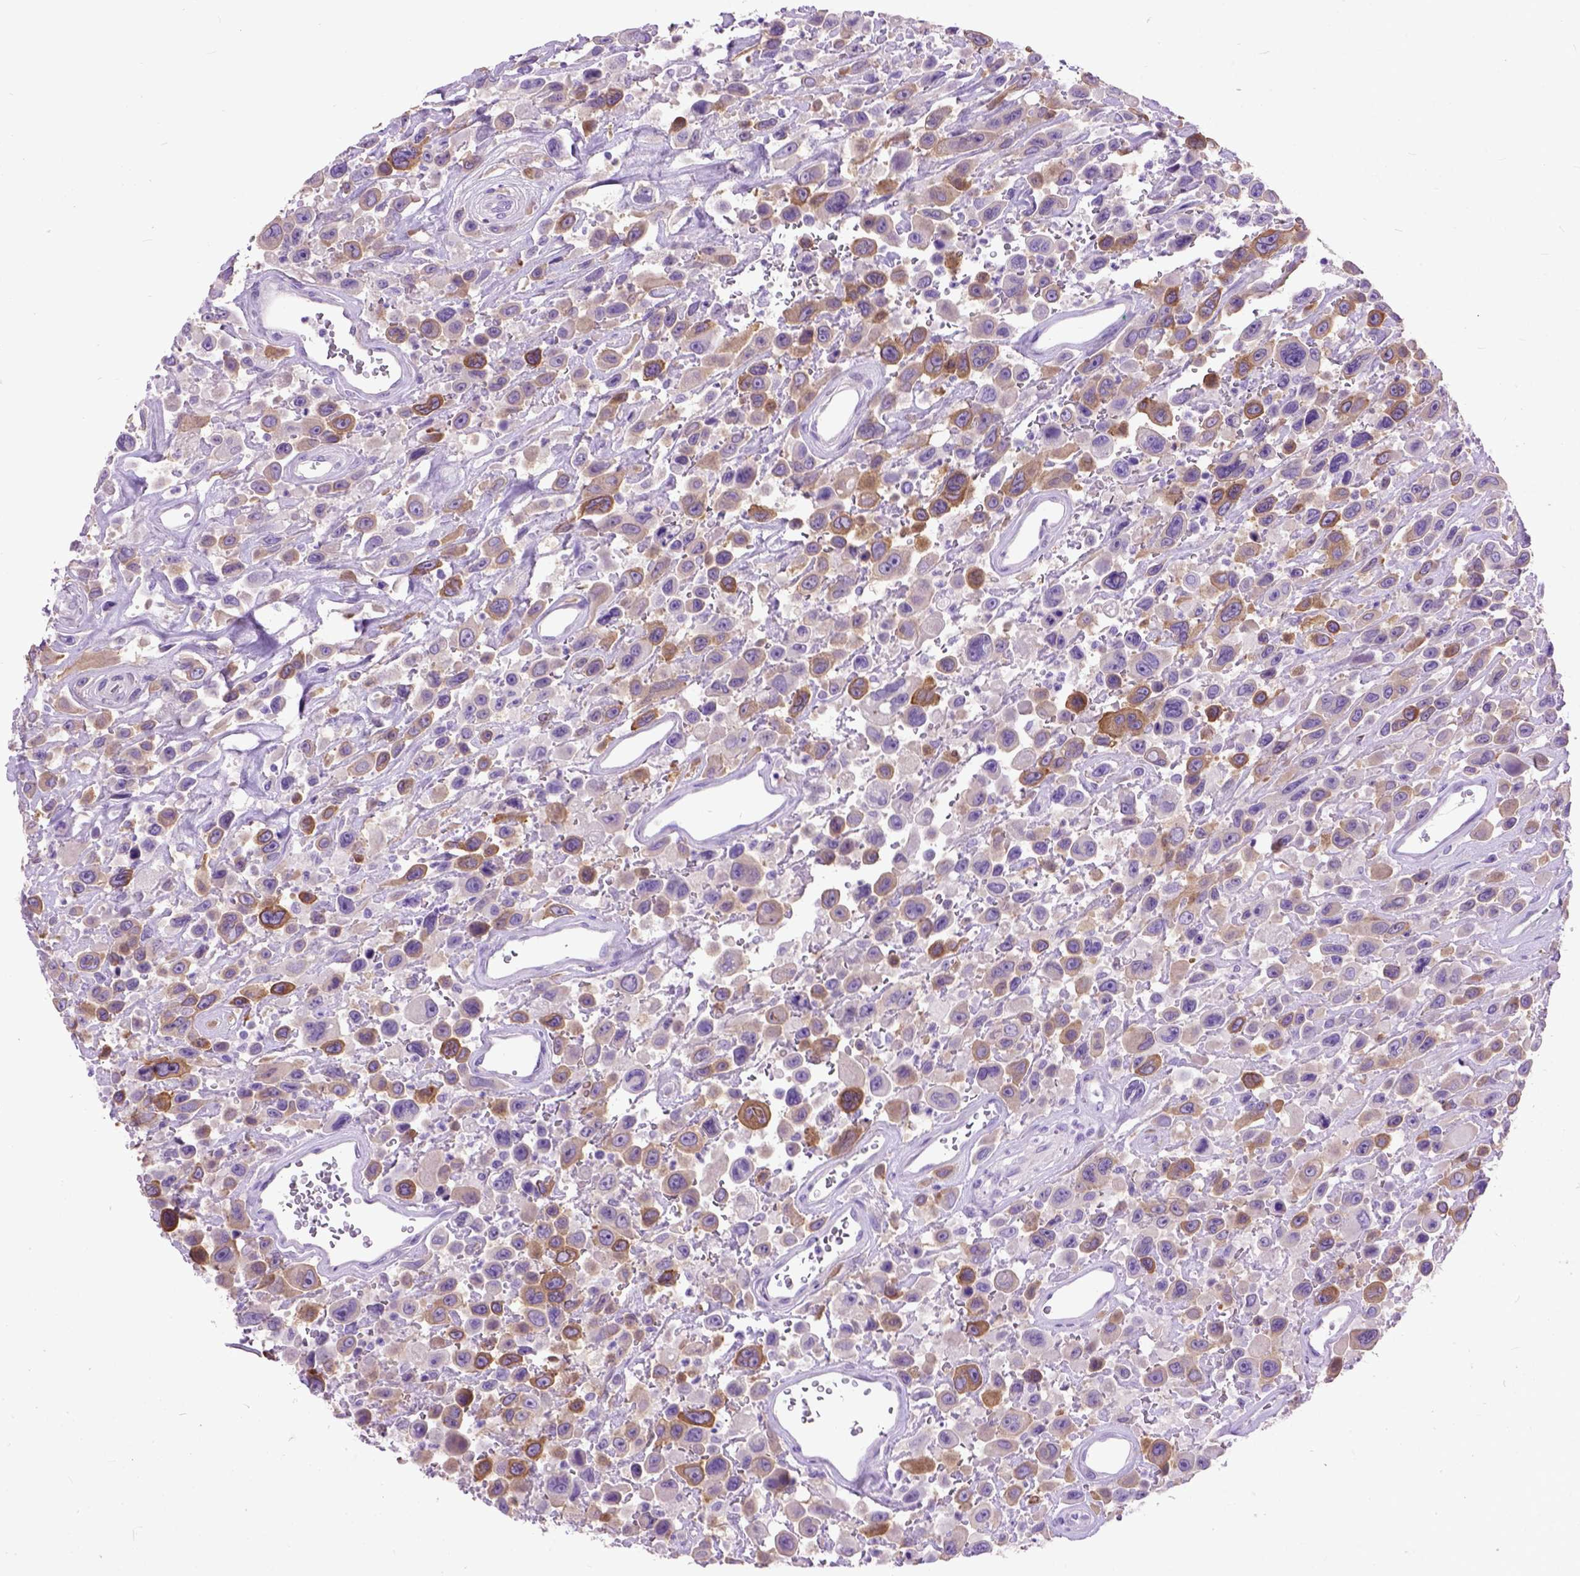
{"staining": {"intensity": "moderate", "quantity": "<25%", "location": "cytoplasmic/membranous"}, "tissue": "urothelial cancer", "cell_type": "Tumor cells", "image_type": "cancer", "snomed": [{"axis": "morphology", "description": "Urothelial carcinoma, High grade"}, {"axis": "topography", "description": "Urinary bladder"}], "caption": "This image displays IHC staining of human urothelial cancer, with low moderate cytoplasmic/membranous positivity in approximately <25% of tumor cells.", "gene": "MAPT", "patient": {"sex": "male", "age": 53}}